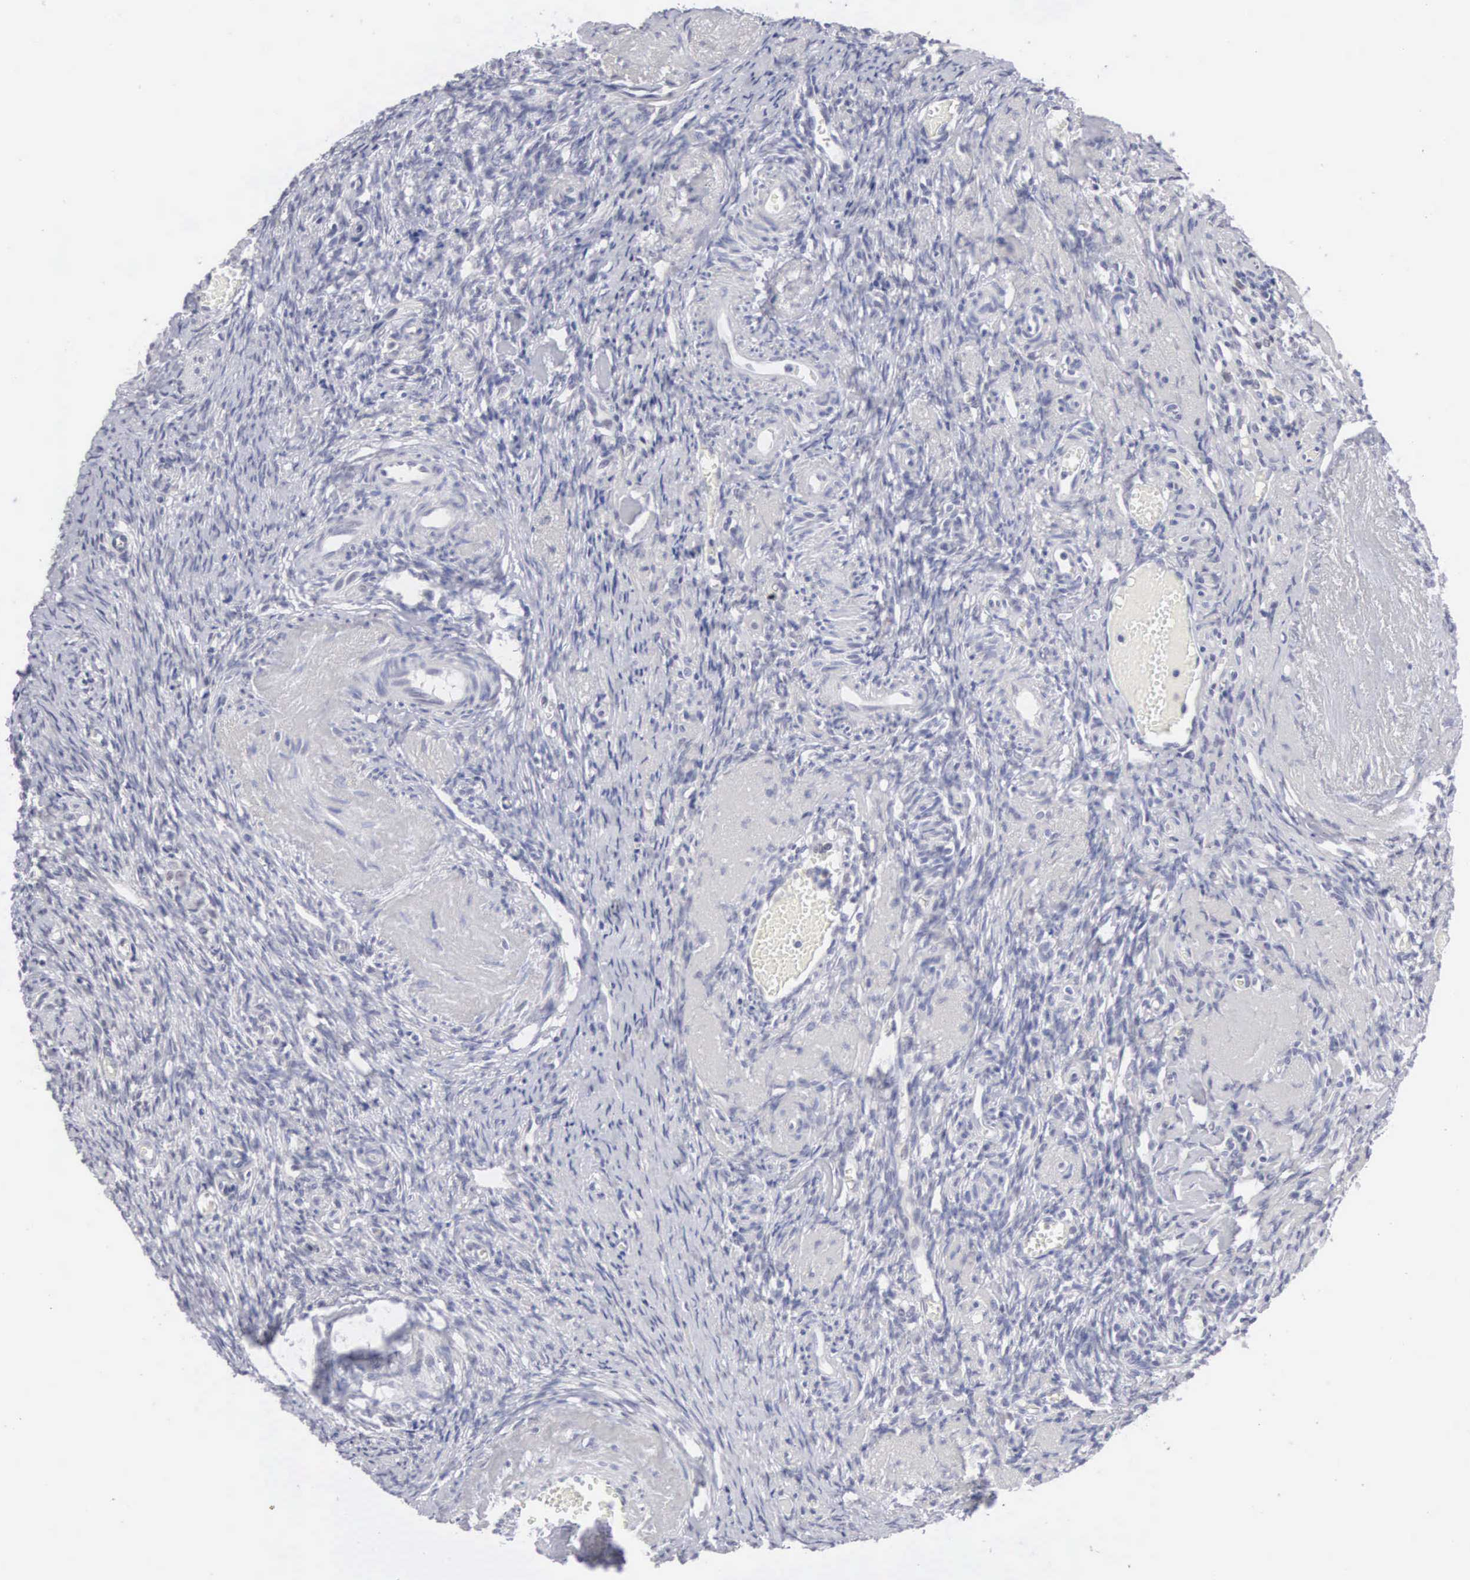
{"staining": {"intensity": "negative", "quantity": "none", "location": "none"}, "tissue": "ovary", "cell_type": "Ovarian stroma cells", "image_type": "normal", "snomed": [{"axis": "morphology", "description": "Normal tissue, NOS"}, {"axis": "topography", "description": "Ovary"}], "caption": "Ovarian stroma cells show no significant protein staining in normal ovary. Nuclei are stained in blue.", "gene": "MNAT1", "patient": {"sex": "female", "age": 63}}